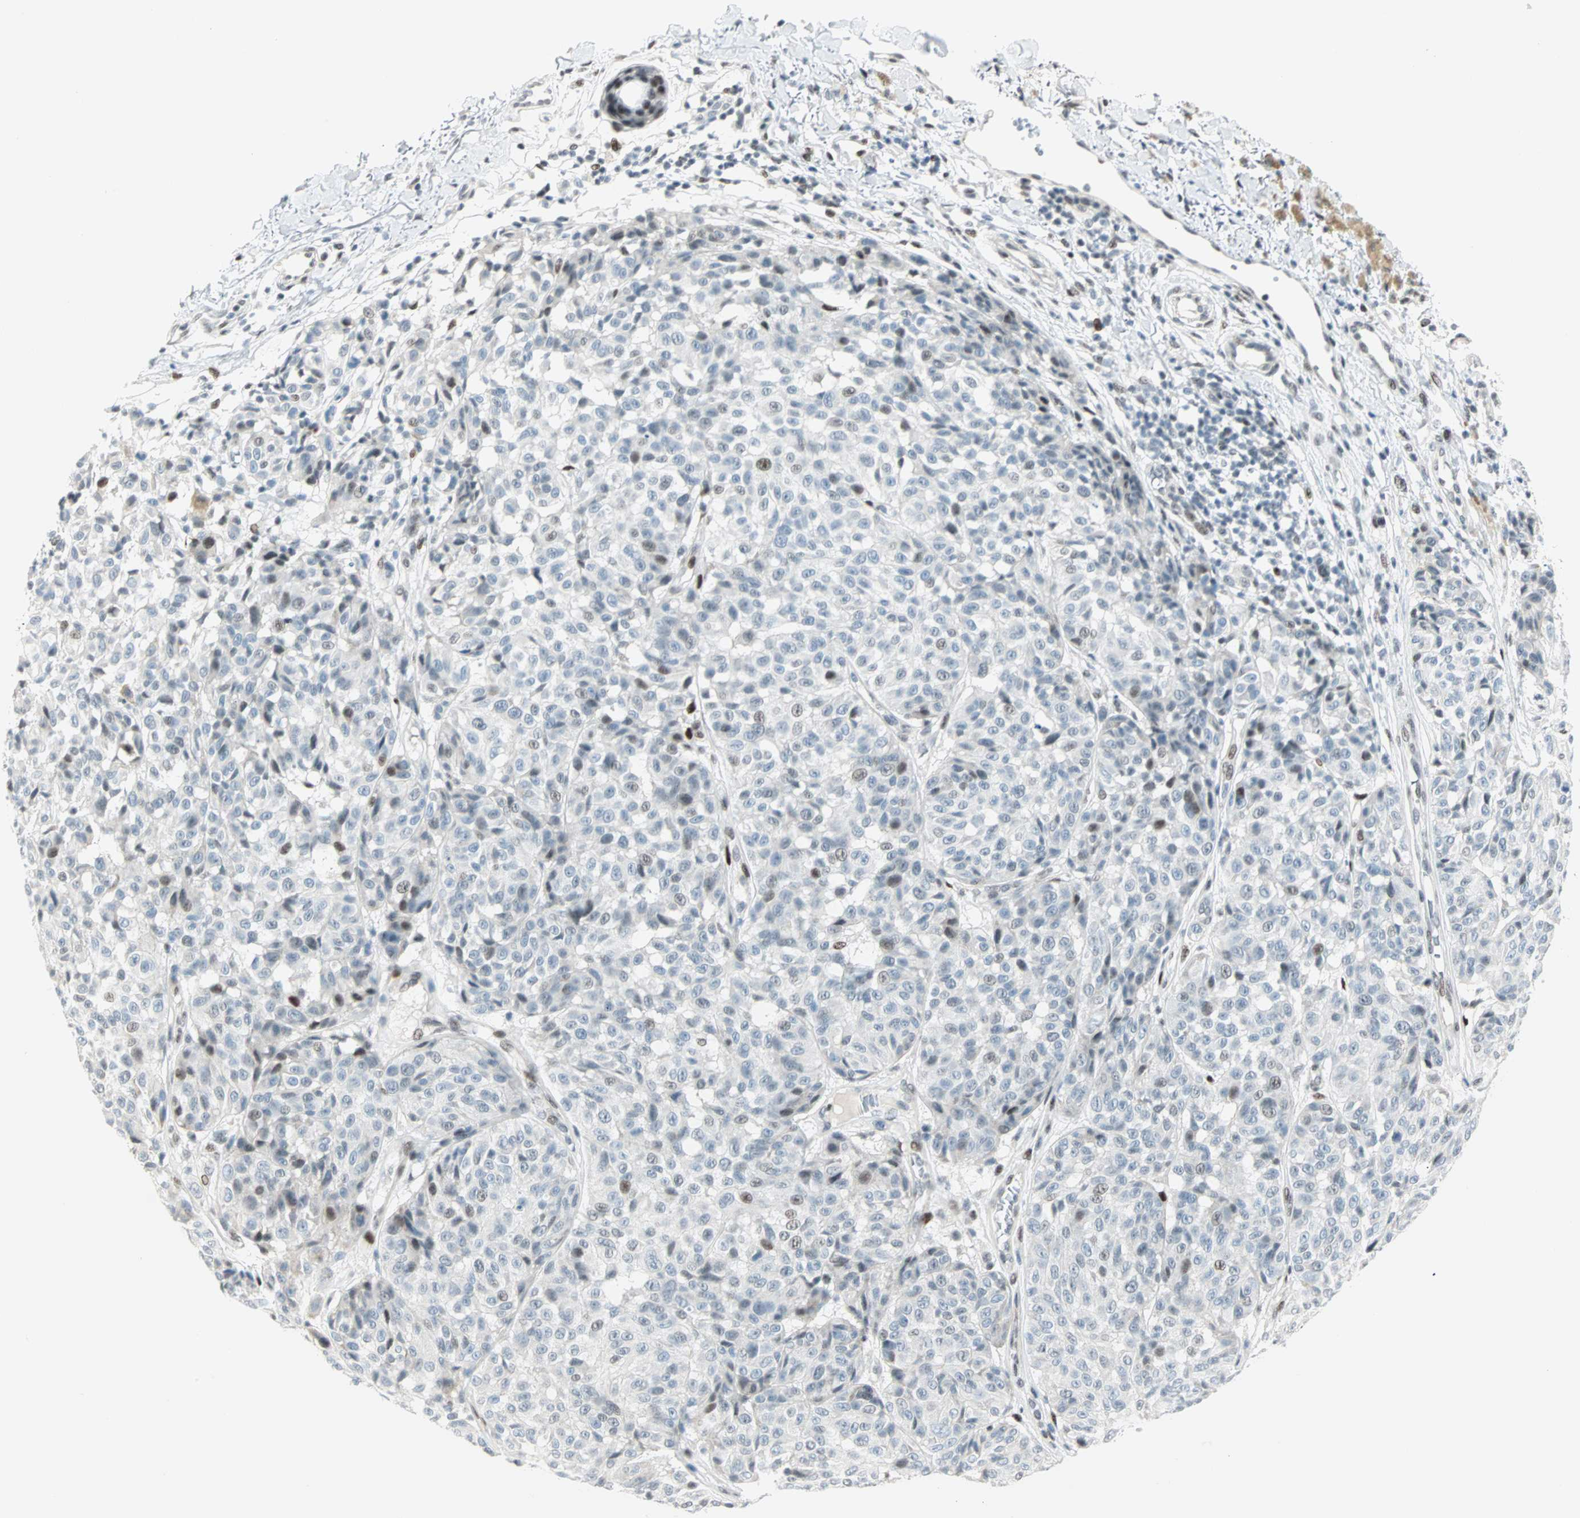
{"staining": {"intensity": "negative", "quantity": "none", "location": "none"}, "tissue": "melanoma", "cell_type": "Tumor cells", "image_type": "cancer", "snomed": [{"axis": "morphology", "description": "Malignant melanoma, NOS"}, {"axis": "topography", "description": "Skin"}], "caption": "An immunohistochemistry photomicrograph of melanoma is shown. There is no staining in tumor cells of melanoma. (DAB immunohistochemistry visualized using brightfield microscopy, high magnification).", "gene": "PKNOX1", "patient": {"sex": "female", "age": 46}}